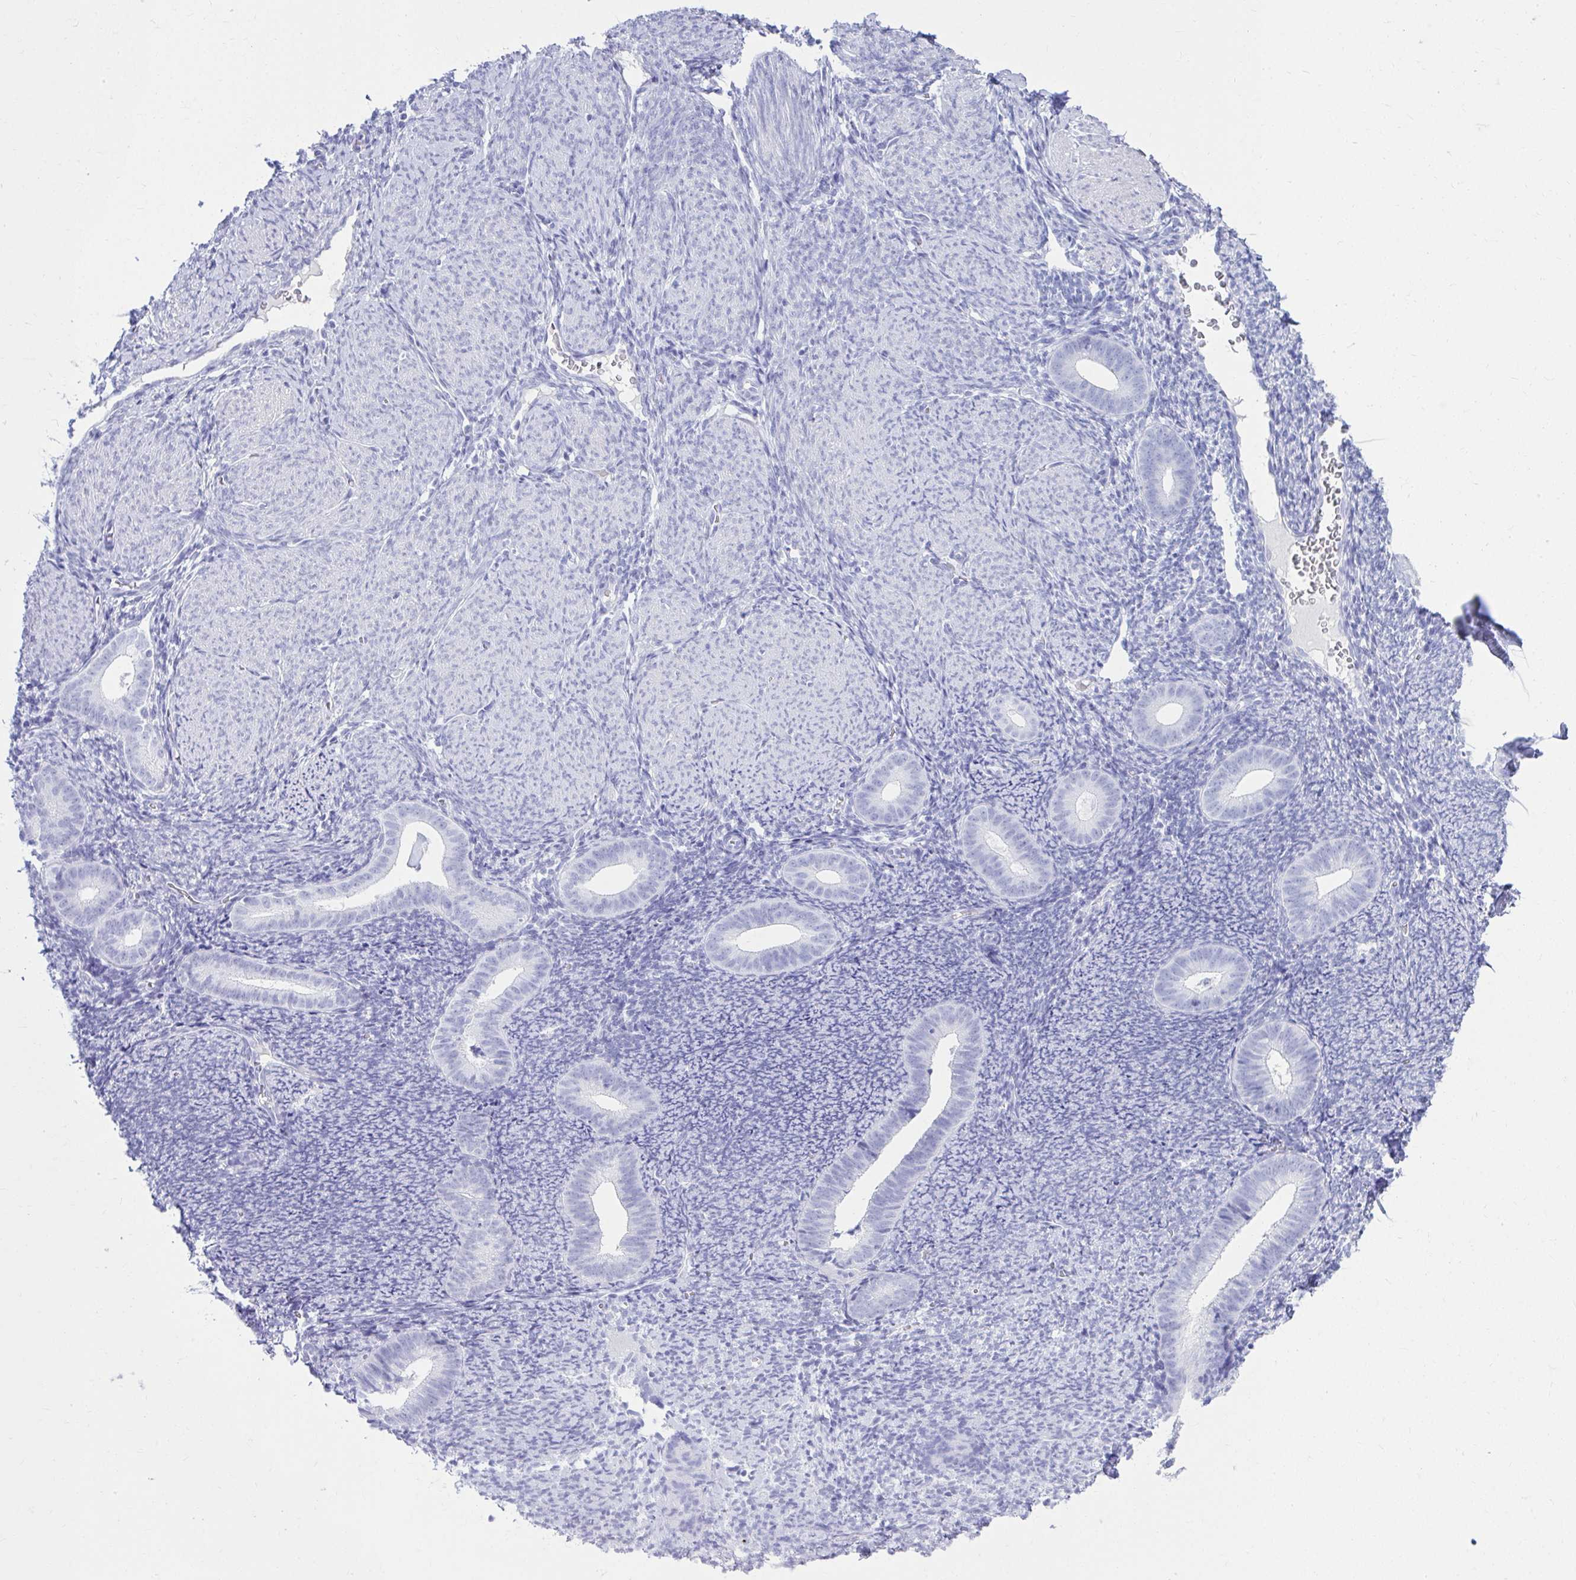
{"staining": {"intensity": "negative", "quantity": "none", "location": "none"}, "tissue": "endometrium", "cell_type": "Cells in endometrial stroma", "image_type": "normal", "snomed": [{"axis": "morphology", "description": "Normal tissue, NOS"}, {"axis": "topography", "description": "Endometrium"}], "caption": "The micrograph exhibits no significant expression in cells in endometrial stroma of endometrium. (DAB (3,3'-diaminobenzidine) immunohistochemistry with hematoxylin counter stain).", "gene": "ATP4B", "patient": {"sex": "female", "age": 39}}